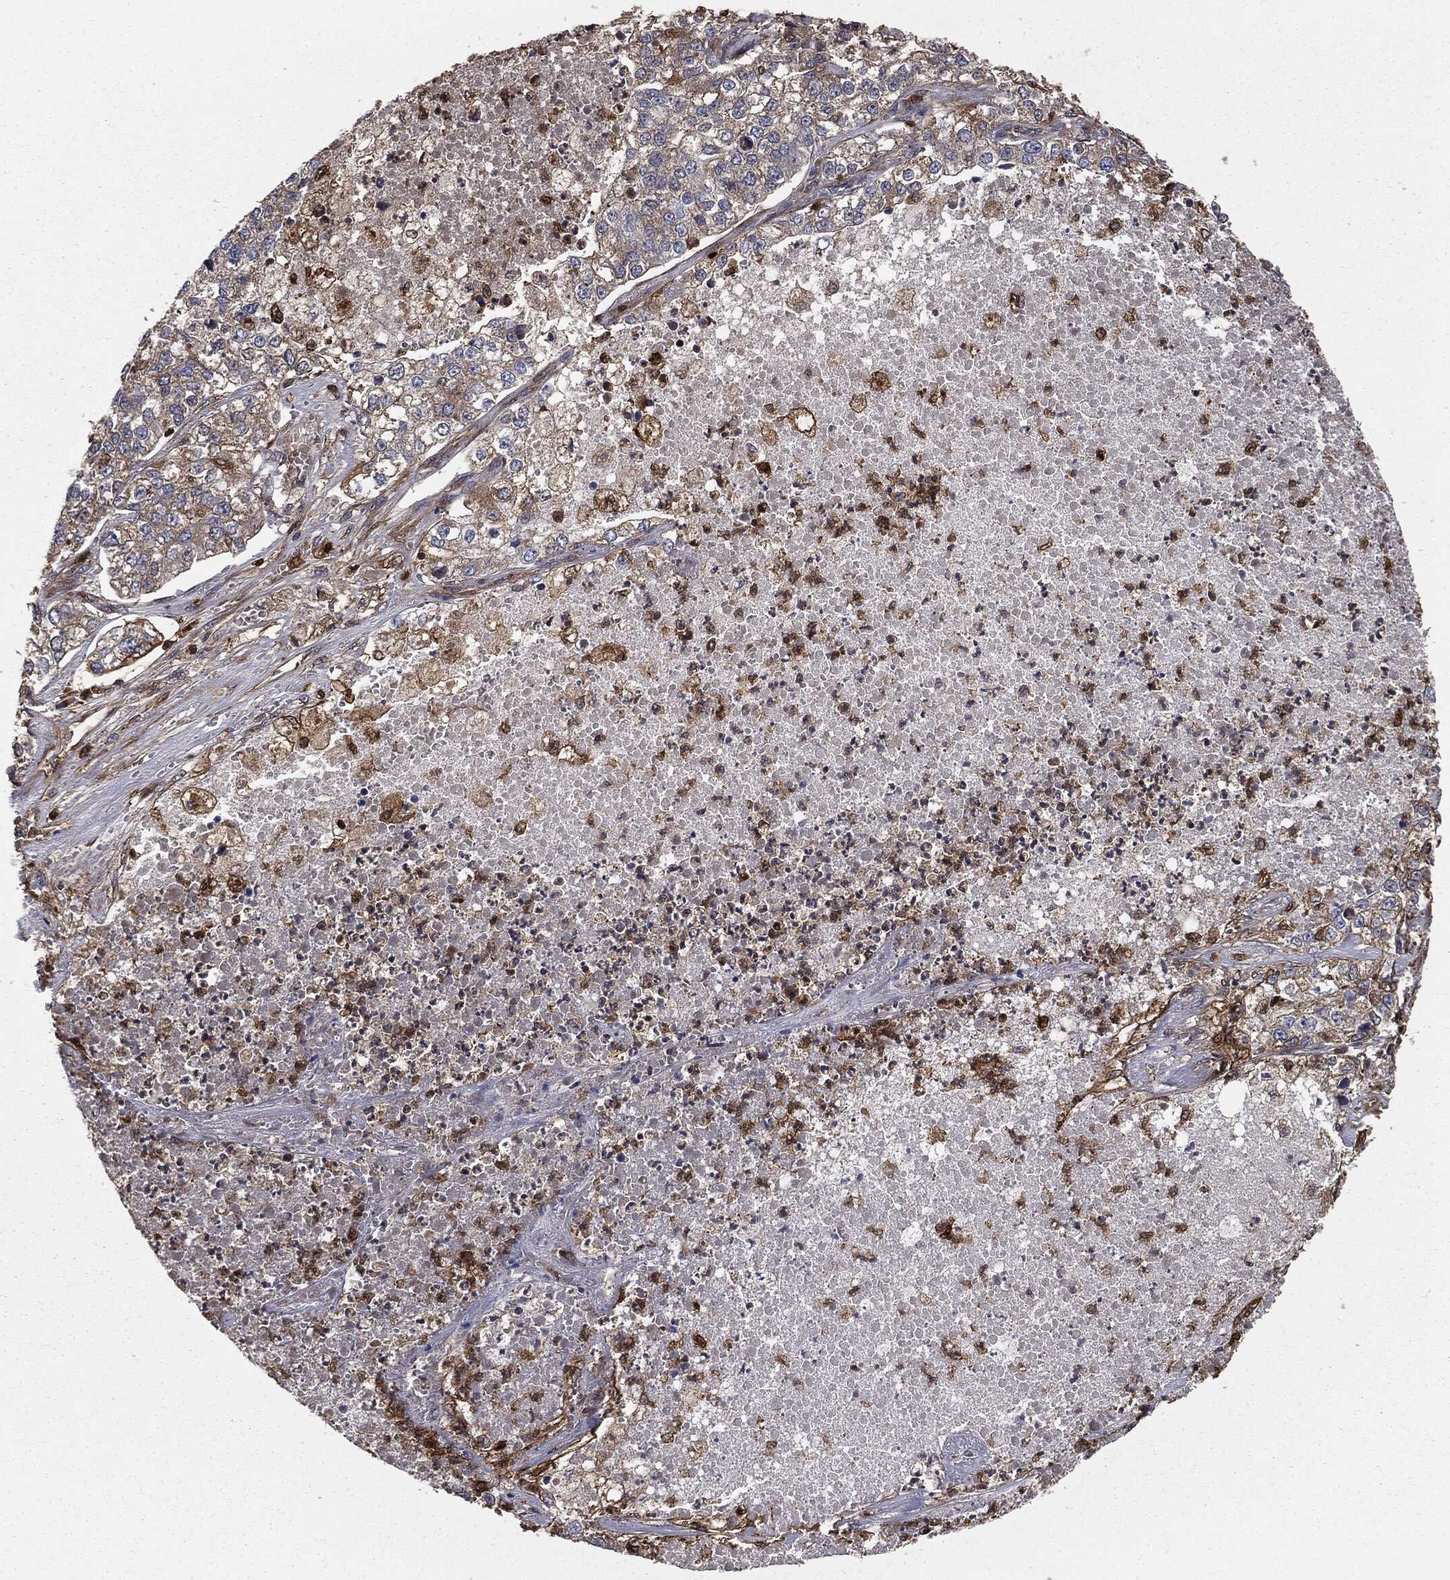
{"staining": {"intensity": "moderate", "quantity": "<25%", "location": "cytoplasmic/membranous"}, "tissue": "lung cancer", "cell_type": "Tumor cells", "image_type": "cancer", "snomed": [{"axis": "morphology", "description": "Adenocarcinoma, NOS"}, {"axis": "topography", "description": "Lung"}], "caption": "High-magnification brightfield microscopy of adenocarcinoma (lung) stained with DAB (brown) and counterstained with hematoxylin (blue). tumor cells exhibit moderate cytoplasmic/membranous positivity is identified in approximately<25% of cells.", "gene": "GNB5", "patient": {"sex": "male", "age": 49}}